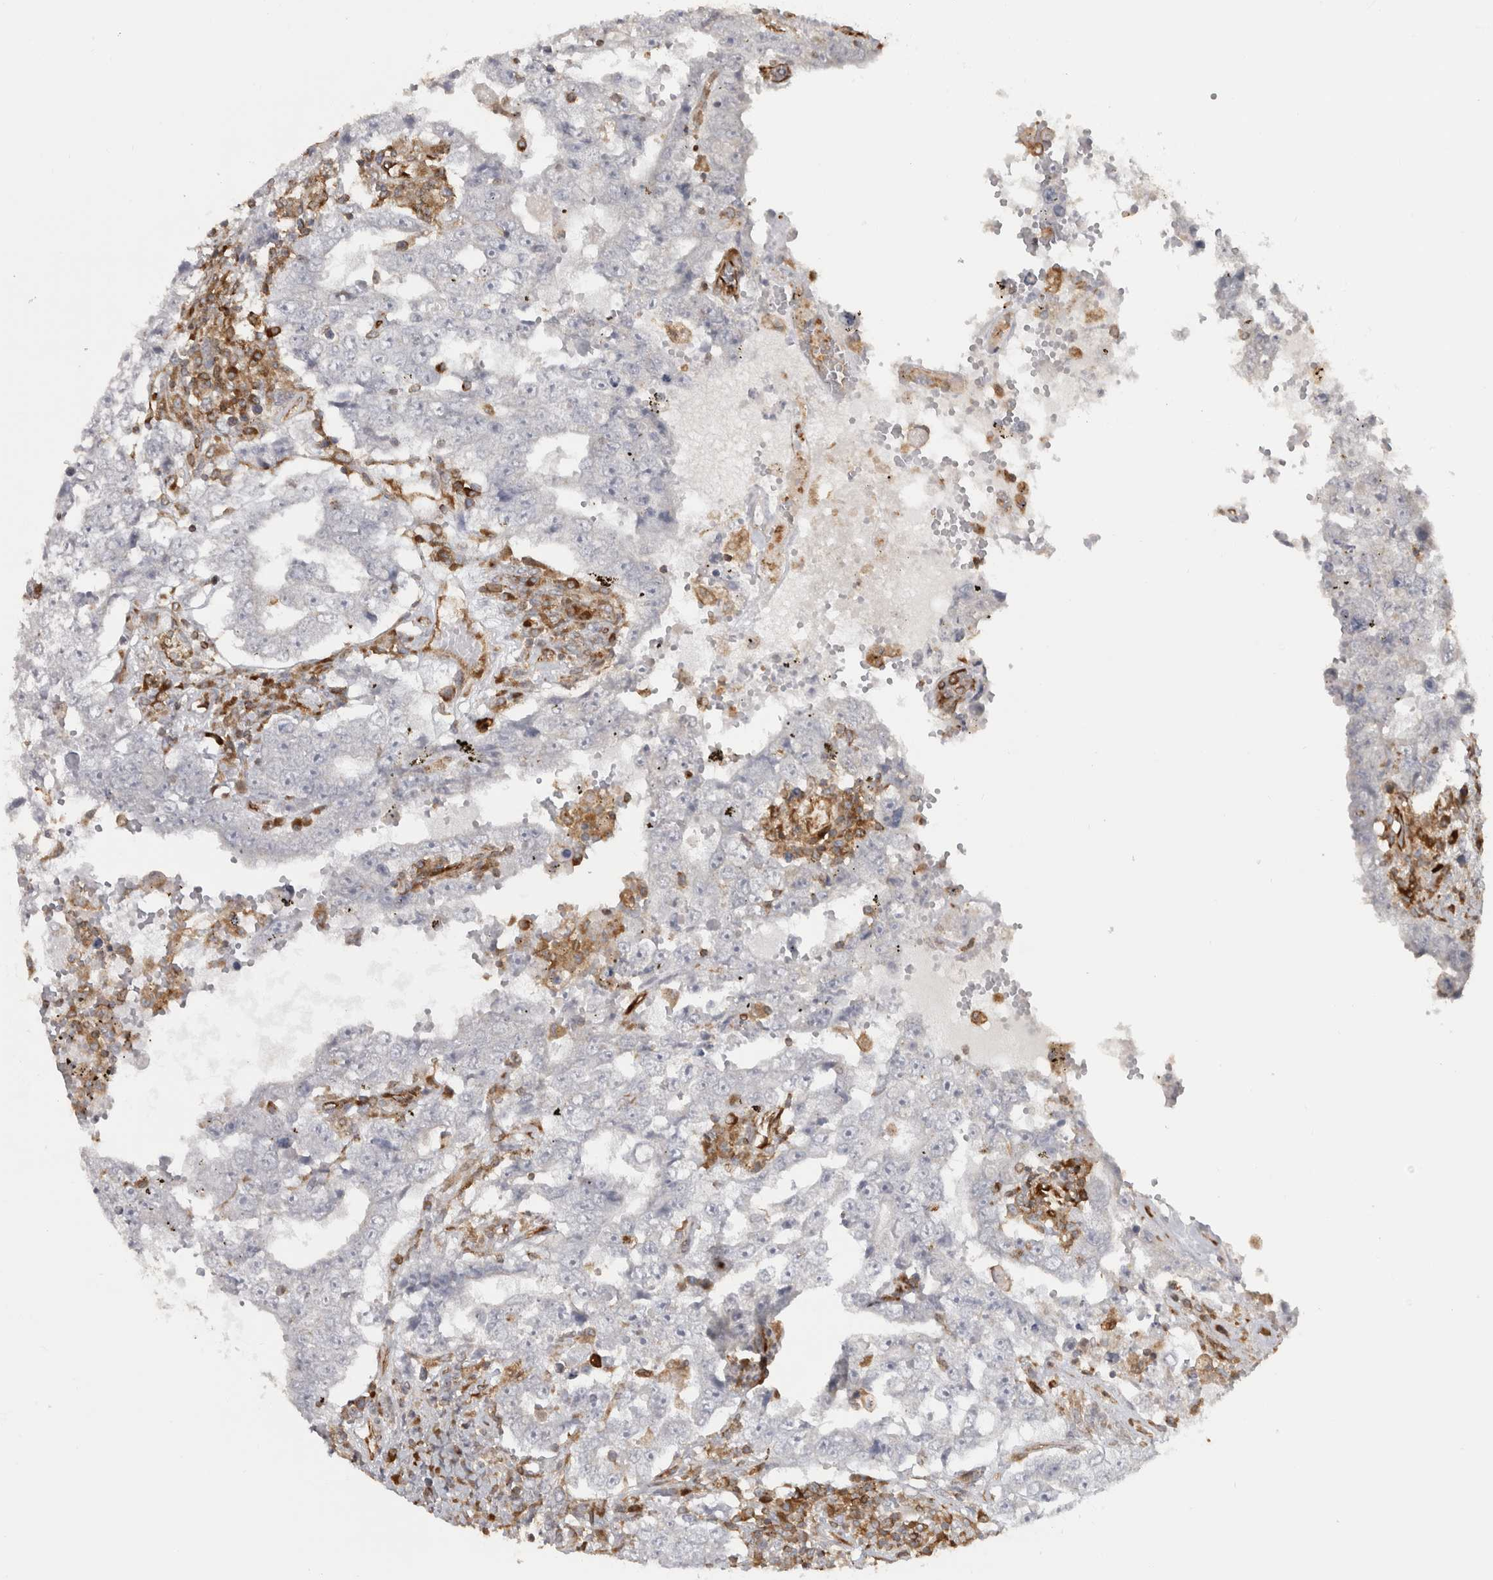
{"staining": {"intensity": "negative", "quantity": "none", "location": "none"}, "tissue": "testis cancer", "cell_type": "Tumor cells", "image_type": "cancer", "snomed": [{"axis": "morphology", "description": "Carcinoma, Embryonal, NOS"}, {"axis": "topography", "description": "Testis"}], "caption": "A histopathology image of testis cancer stained for a protein reveals no brown staining in tumor cells.", "gene": "HLA-E", "patient": {"sex": "male", "age": 26}}